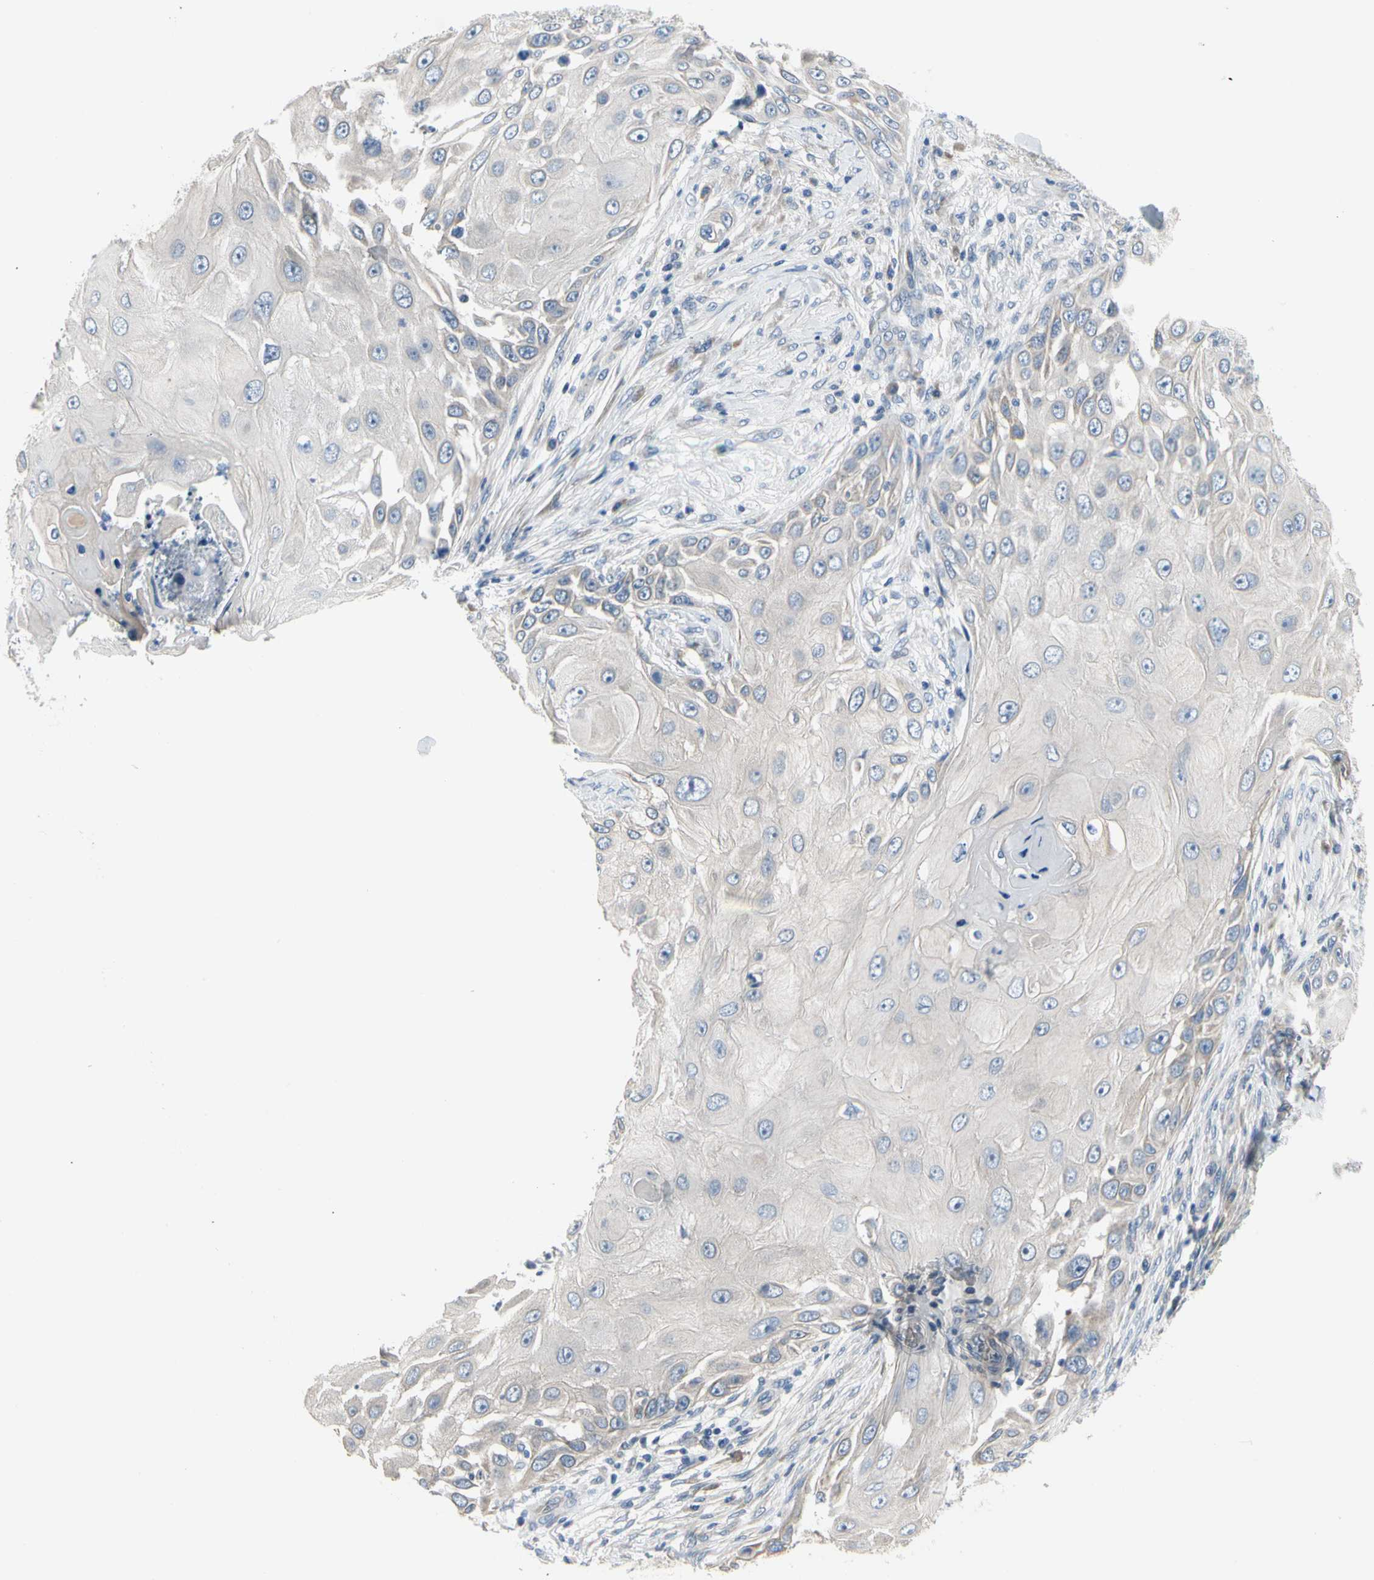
{"staining": {"intensity": "negative", "quantity": "none", "location": "none"}, "tissue": "skin cancer", "cell_type": "Tumor cells", "image_type": "cancer", "snomed": [{"axis": "morphology", "description": "Squamous cell carcinoma, NOS"}, {"axis": "topography", "description": "Skin"}], "caption": "Tumor cells are negative for brown protein staining in squamous cell carcinoma (skin). (DAB (3,3'-diaminobenzidine) immunohistochemistry visualized using brightfield microscopy, high magnification).", "gene": "NFASC", "patient": {"sex": "female", "age": 44}}